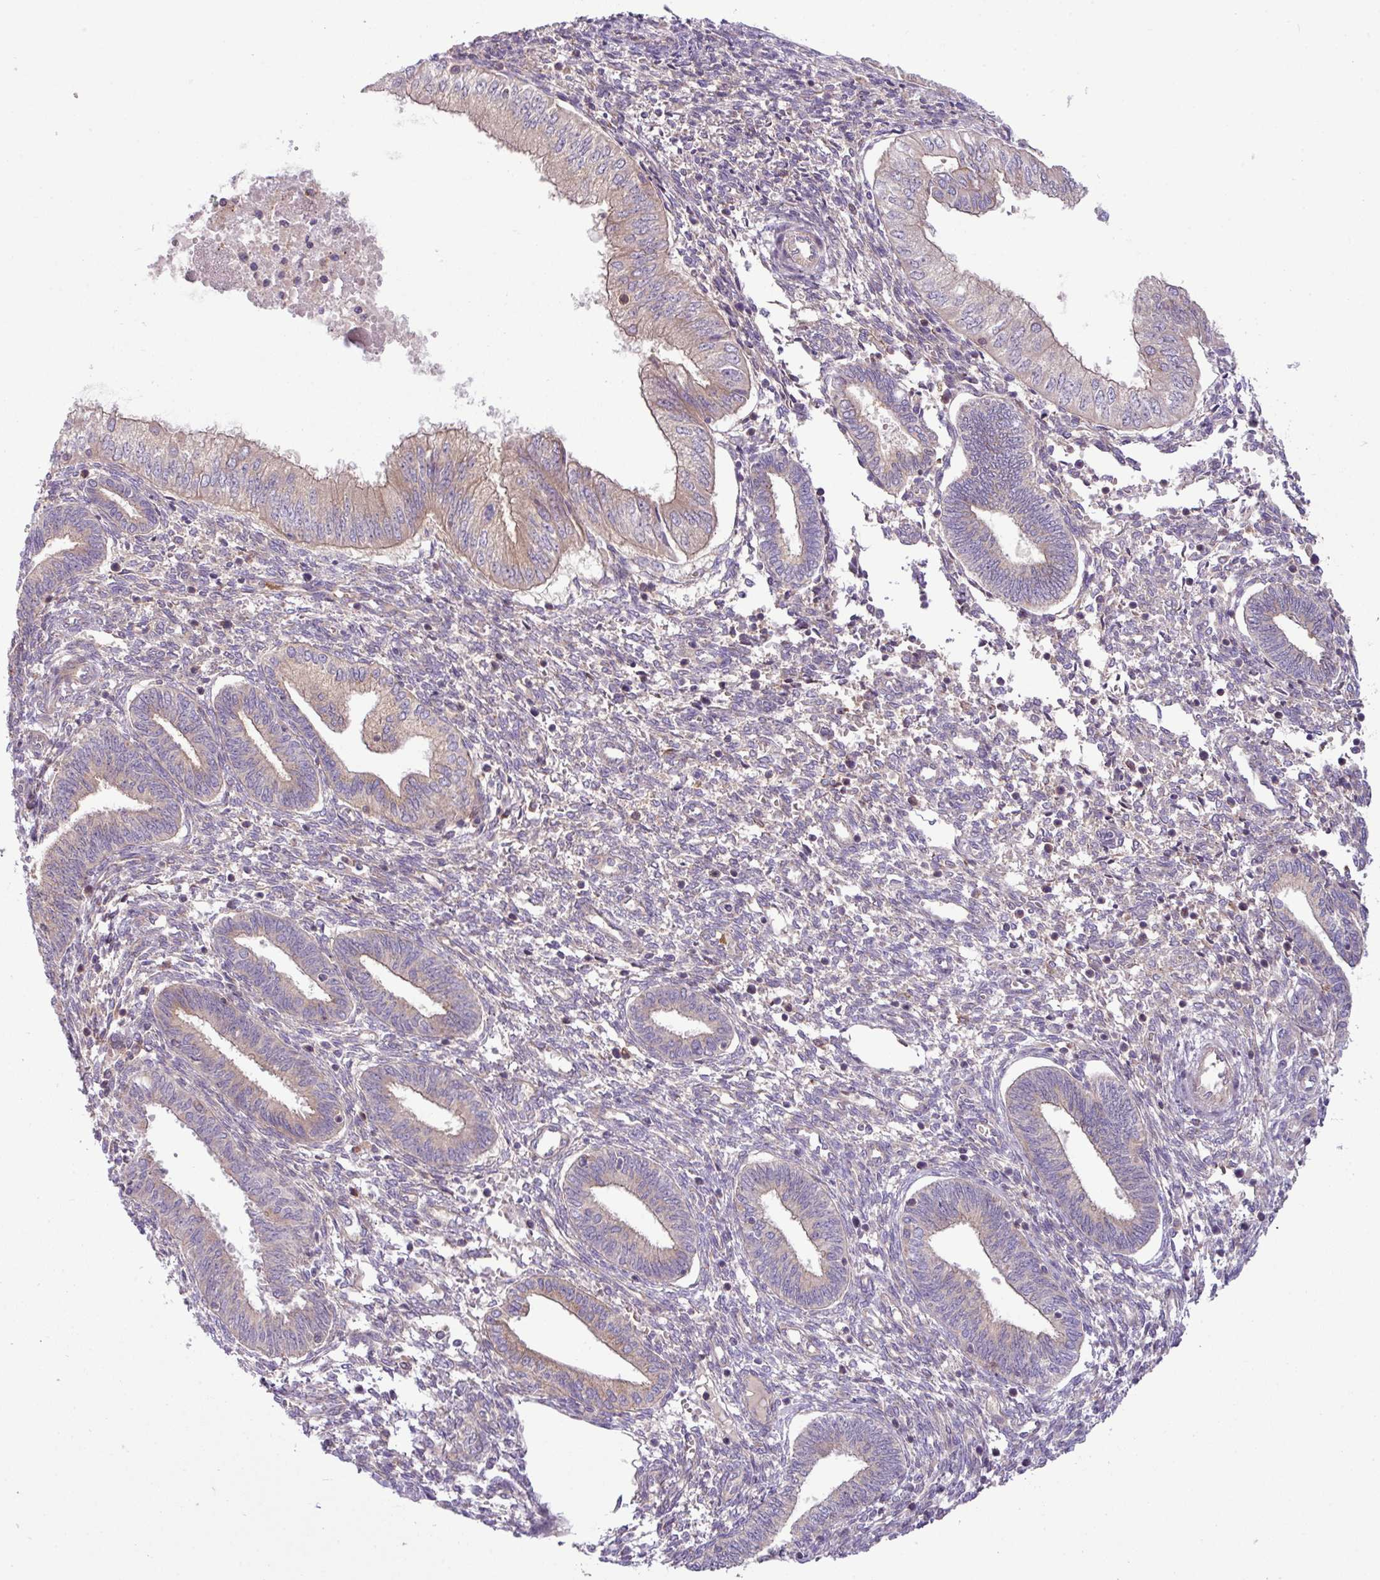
{"staining": {"intensity": "weak", "quantity": "25%-75%", "location": "cytoplasmic/membranous"}, "tissue": "endometrial cancer", "cell_type": "Tumor cells", "image_type": "cancer", "snomed": [{"axis": "morphology", "description": "Normal tissue, NOS"}, {"axis": "morphology", "description": "Adenocarcinoma, NOS"}, {"axis": "topography", "description": "Endometrium"}], "caption": "Immunohistochemistry micrograph of endometrial adenocarcinoma stained for a protein (brown), which displays low levels of weak cytoplasmic/membranous positivity in approximately 25%-75% of tumor cells.", "gene": "RAB19", "patient": {"sex": "female", "age": 53}}